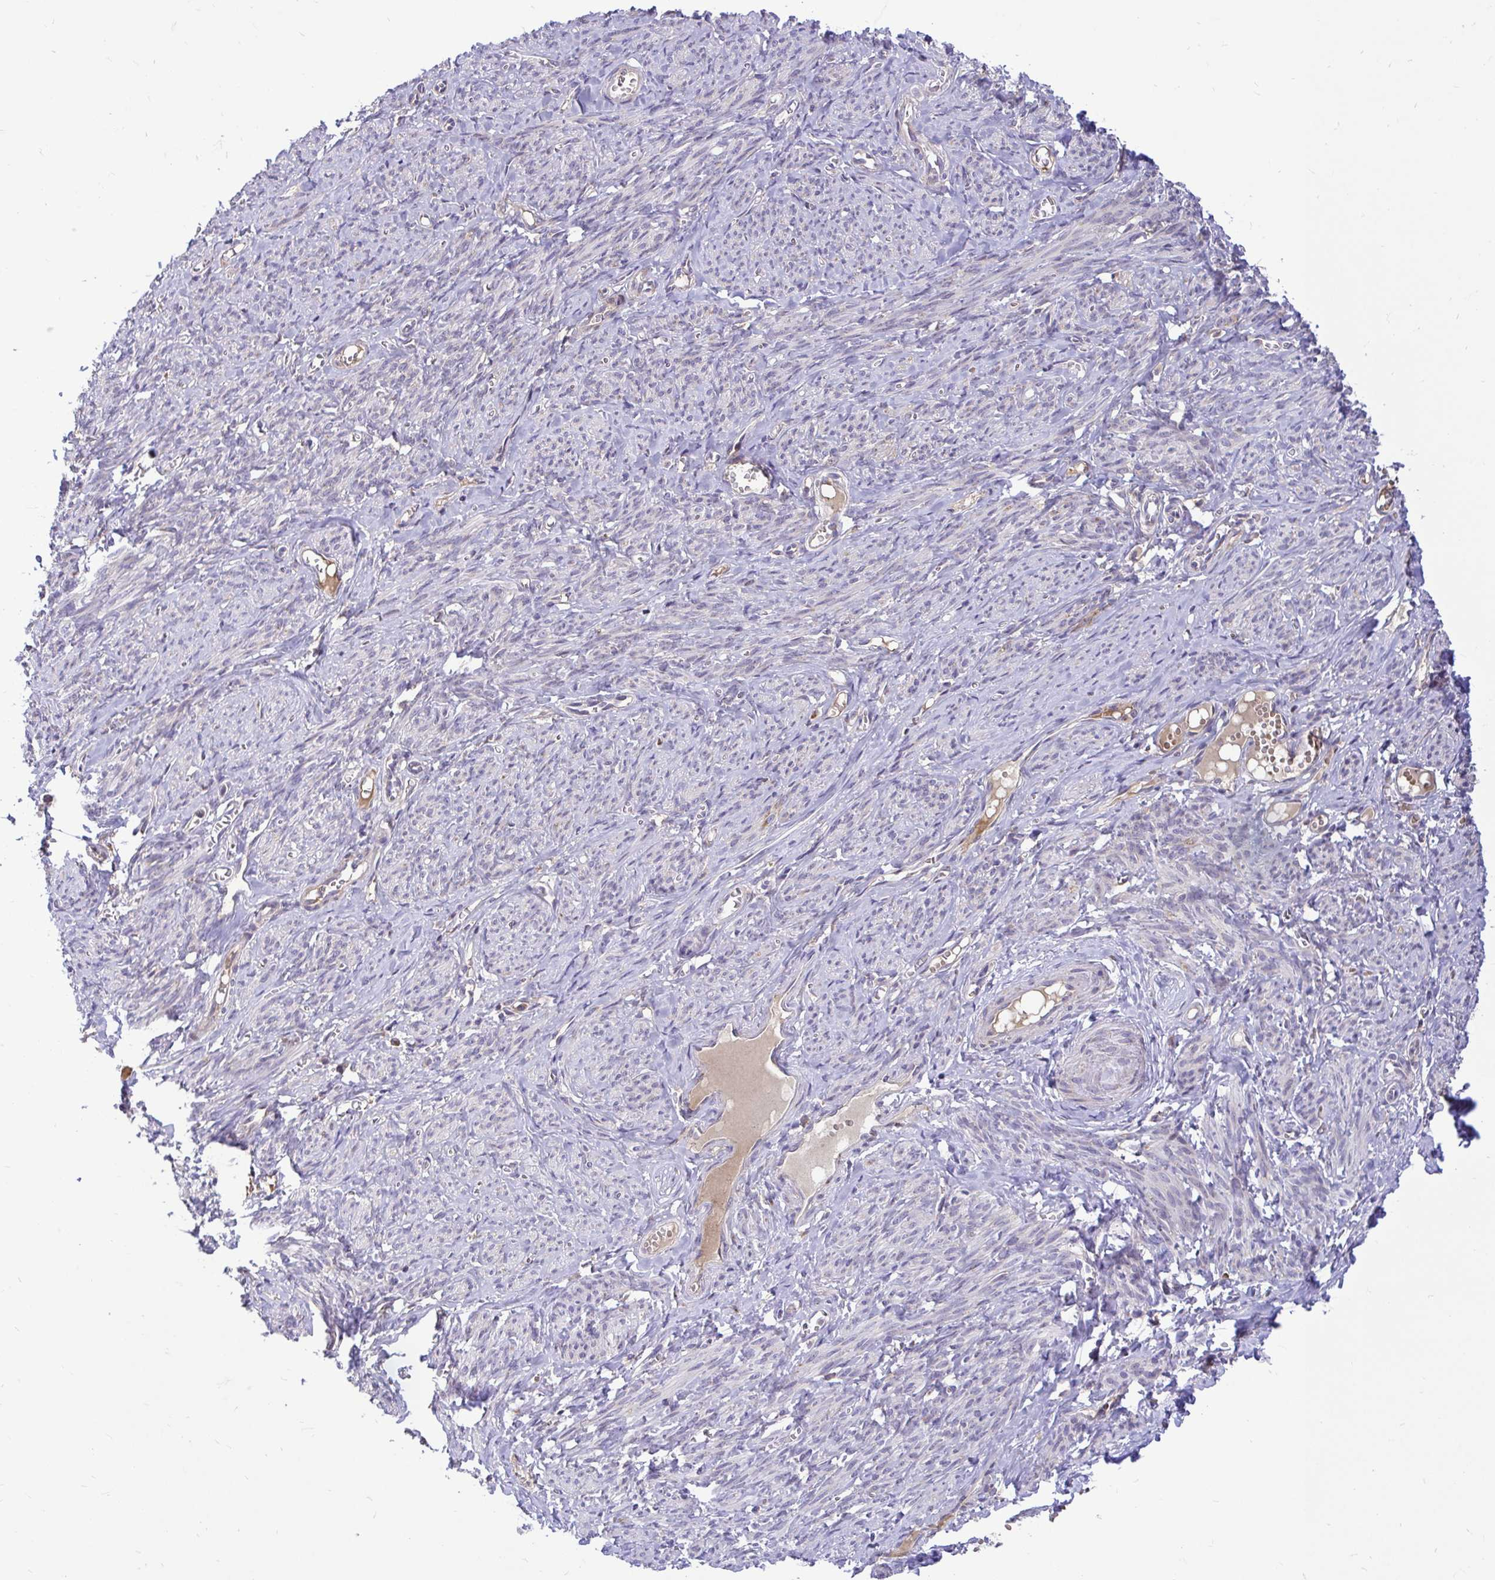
{"staining": {"intensity": "weak", "quantity": "<25%", "location": "cytoplasmic/membranous"}, "tissue": "smooth muscle", "cell_type": "Smooth muscle cells", "image_type": "normal", "snomed": [{"axis": "morphology", "description": "Normal tissue, NOS"}, {"axis": "topography", "description": "Smooth muscle"}], "caption": "High power microscopy micrograph of an immunohistochemistry (IHC) micrograph of benign smooth muscle, revealing no significant expression in smooth muscle cells. (DAB (3,3'-diaminobenzidine) immunohistochemistry, high magnification).", "gene": "VTI1B", "patient": {"sex": "female", "age": 65}}